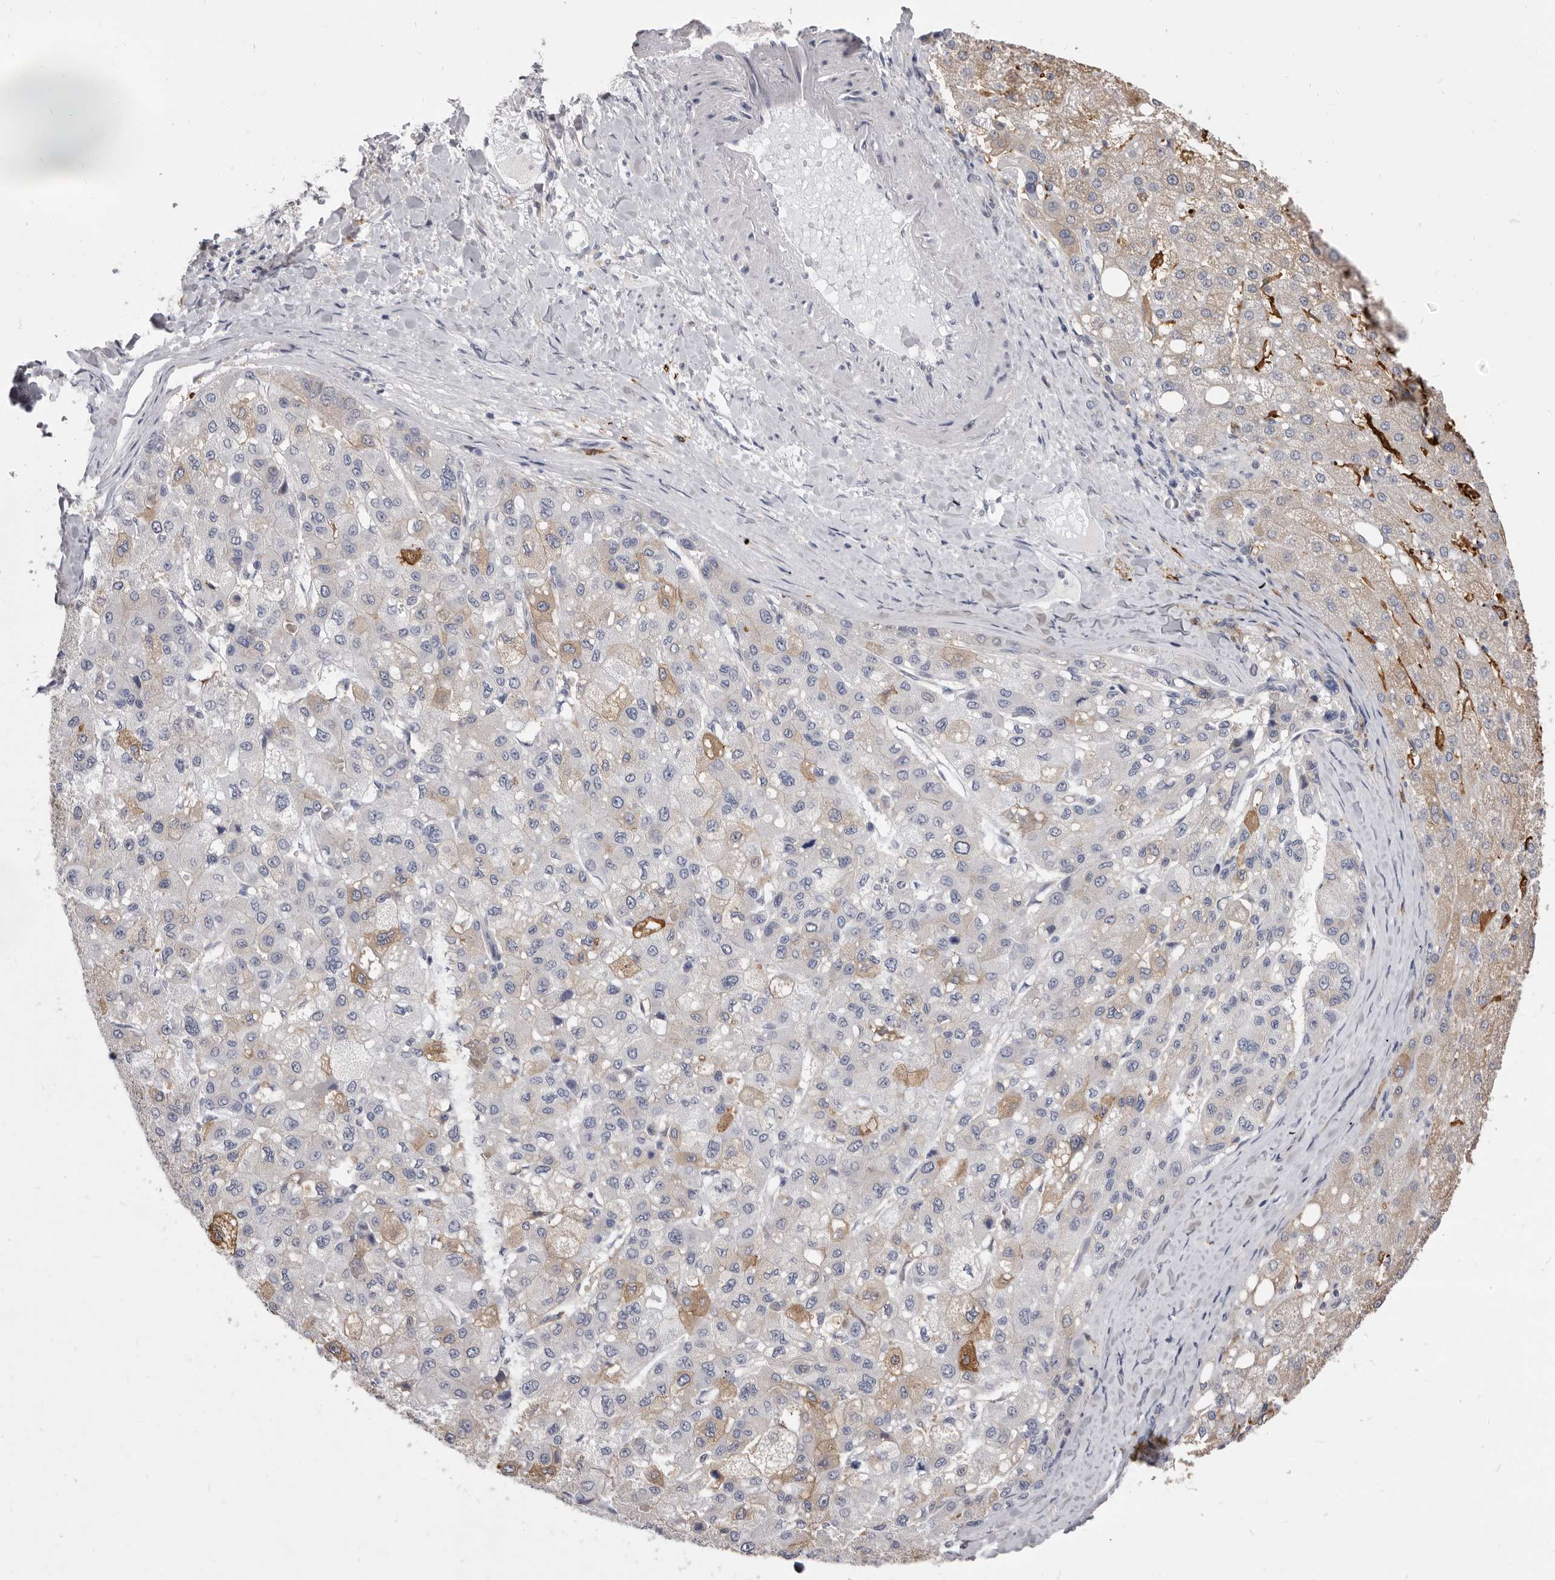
{"staining": {"intensity": "moderate", "quantity": "<25%", "location": "cytoplasmic/membranous"}, "tissue": "liver cancer", "cell_type": "Tumor cells", "image_type": "cancer", "snomed": [{"axis": "morphology", "description": "Carcinoma, Hepatocellular, NOS"}, {"axis": "topography", "description": "Liver"}], "caption": "Tumor cells show moderate cytoplasmic/membranous positivity in about <25% of cells in liver cancer (hepatocellular carcinoma).", "gene": "VPS45", "patient": {"sex": "male", "age": 80}}